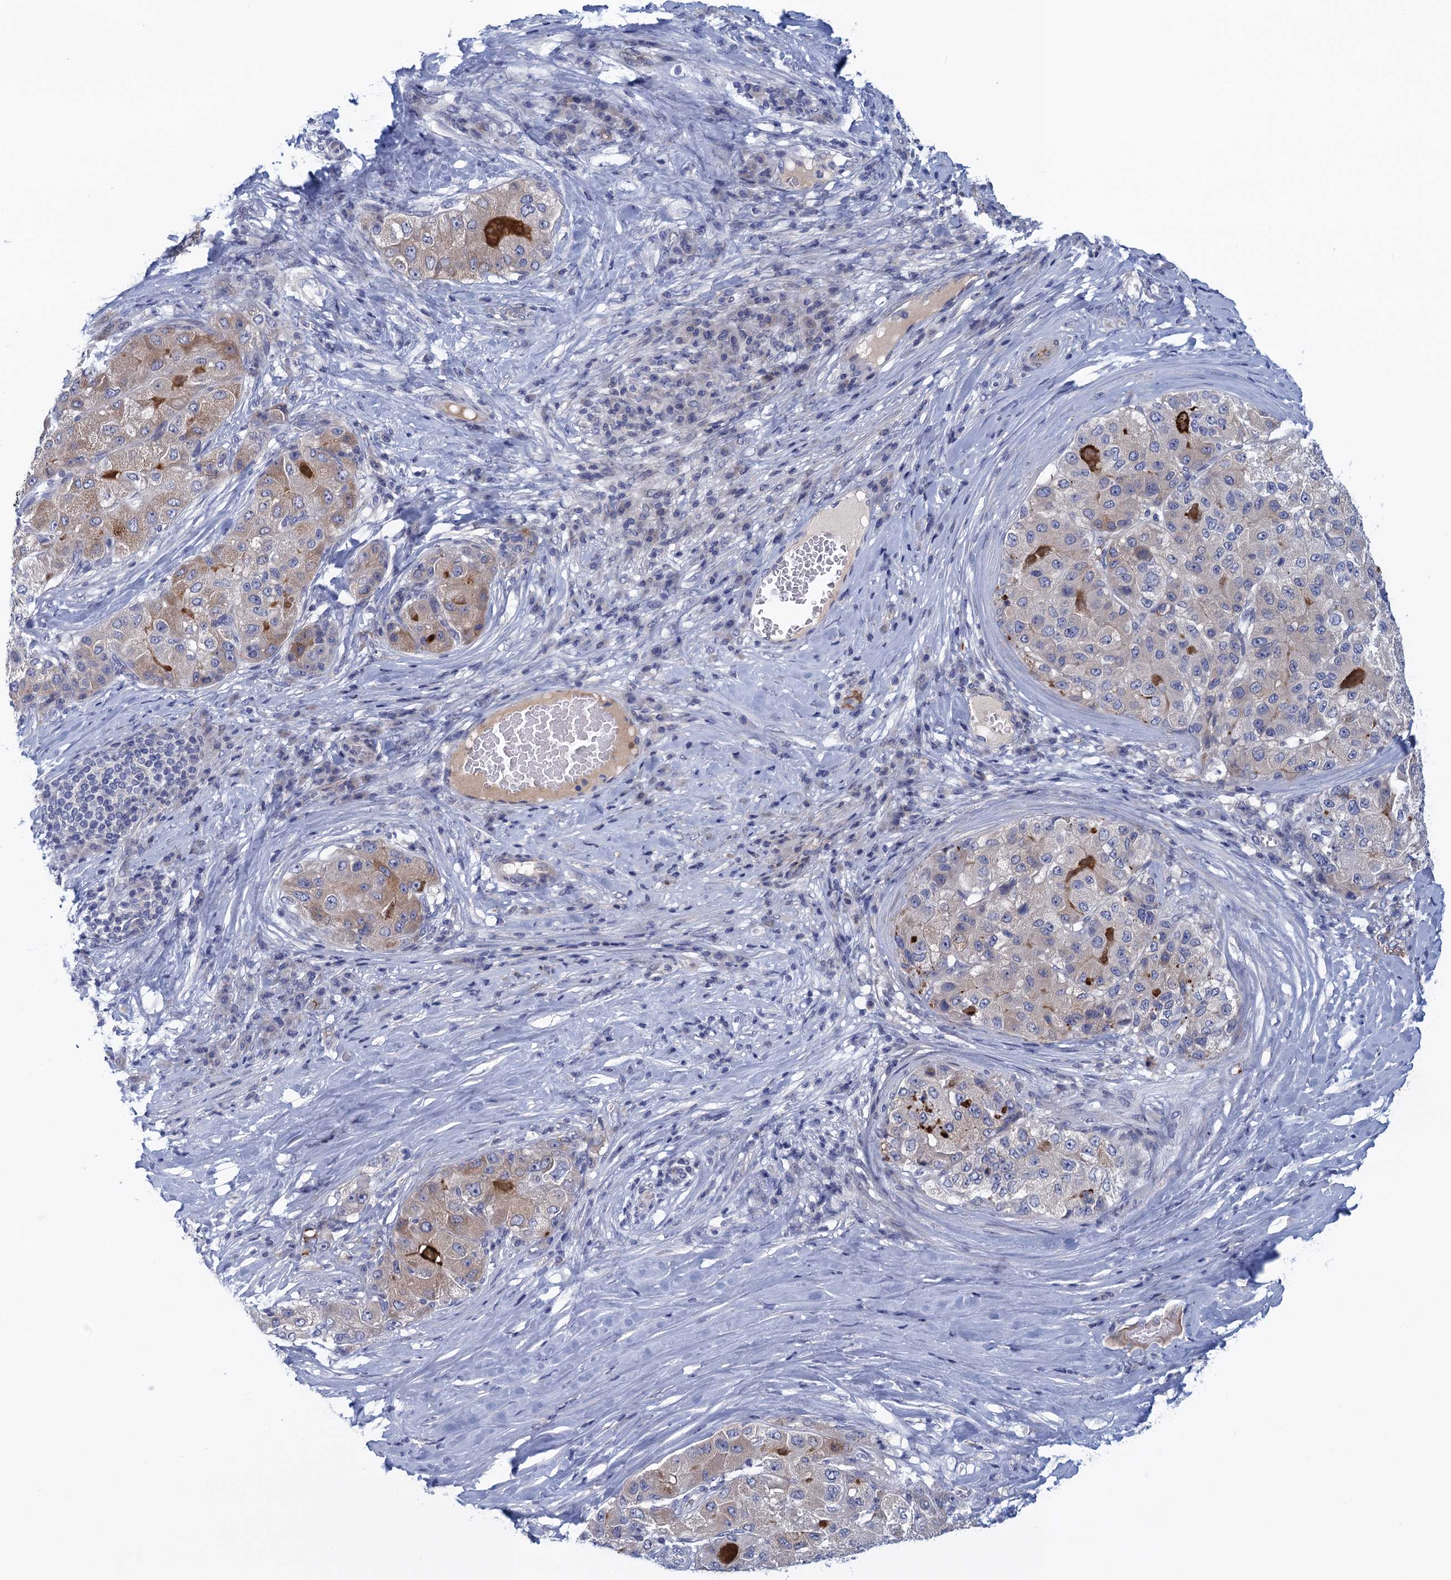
{"staining": {"intensity": "weak", "quantity": "25%-75%", "location": "cytoplasmic/membranous"}, "tissue": "liver cancer", "cell_type": "Tumor cells", "image_type": "cancer", "snomed": [{"axis": "morphology", "description": "Carcinoma, Hepatocellular, NOS"}, {"axis": "topography", "description": "Liver"}], "caption": "High-power microscopy captured an IHC image of liver hepatocellular carcinoma, revealing weak cytoplasmic/membranous positivity in about 25%-75% of tumor cells.", "gene": "SCEL", "patient": {"sex": "male", "age": 80}}